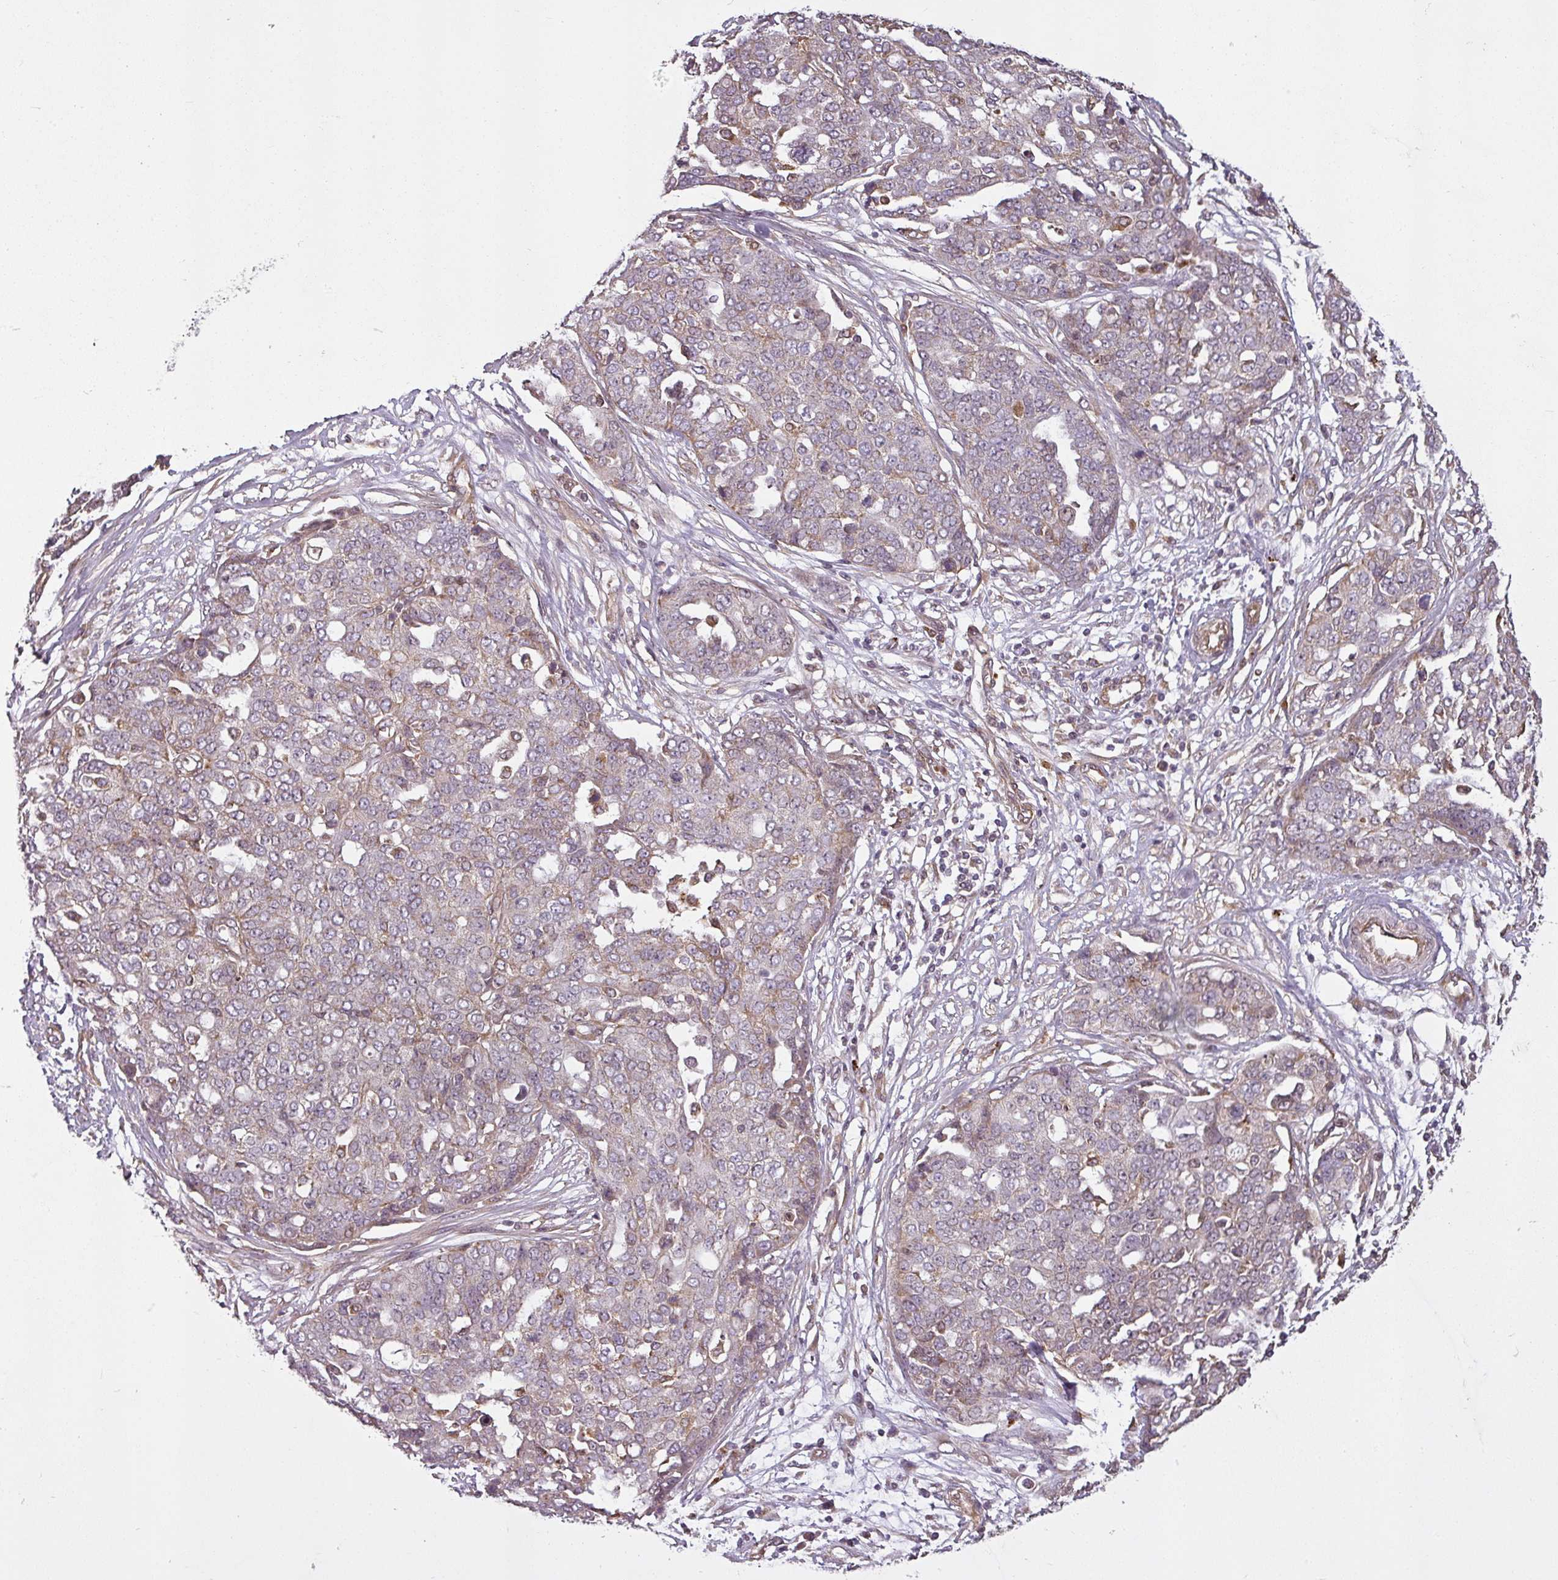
{"staining": {"intensity": "weak", "quantity": "<25%", "location": "cytoplasmic/membranous"}, "tissue": "ovarian cancer", "cell_type": "Tumor cells", "image_type": "cancer", "snomed": [{"axis": "morphology", "description": "Cystadenocarcinoma, serous, NOS"}, {"axis": "topography", "description": "Soft tissue"}, {"axis": "topography", "description": "Ovary"}], "caption": "An immunohistochemistry image of ovarian serous cystadenocarcinoma is shown. There is no staining in tumor cells of ovarian serous cystadenocarcinoma. The staining is performed using DAB (3,3'-diaminobenzidine) brown chromogen with nuclei counter-stained in using hematoxylin.", "gene": "DIMT1", "patient": {"sex": "female", "age": 57}}